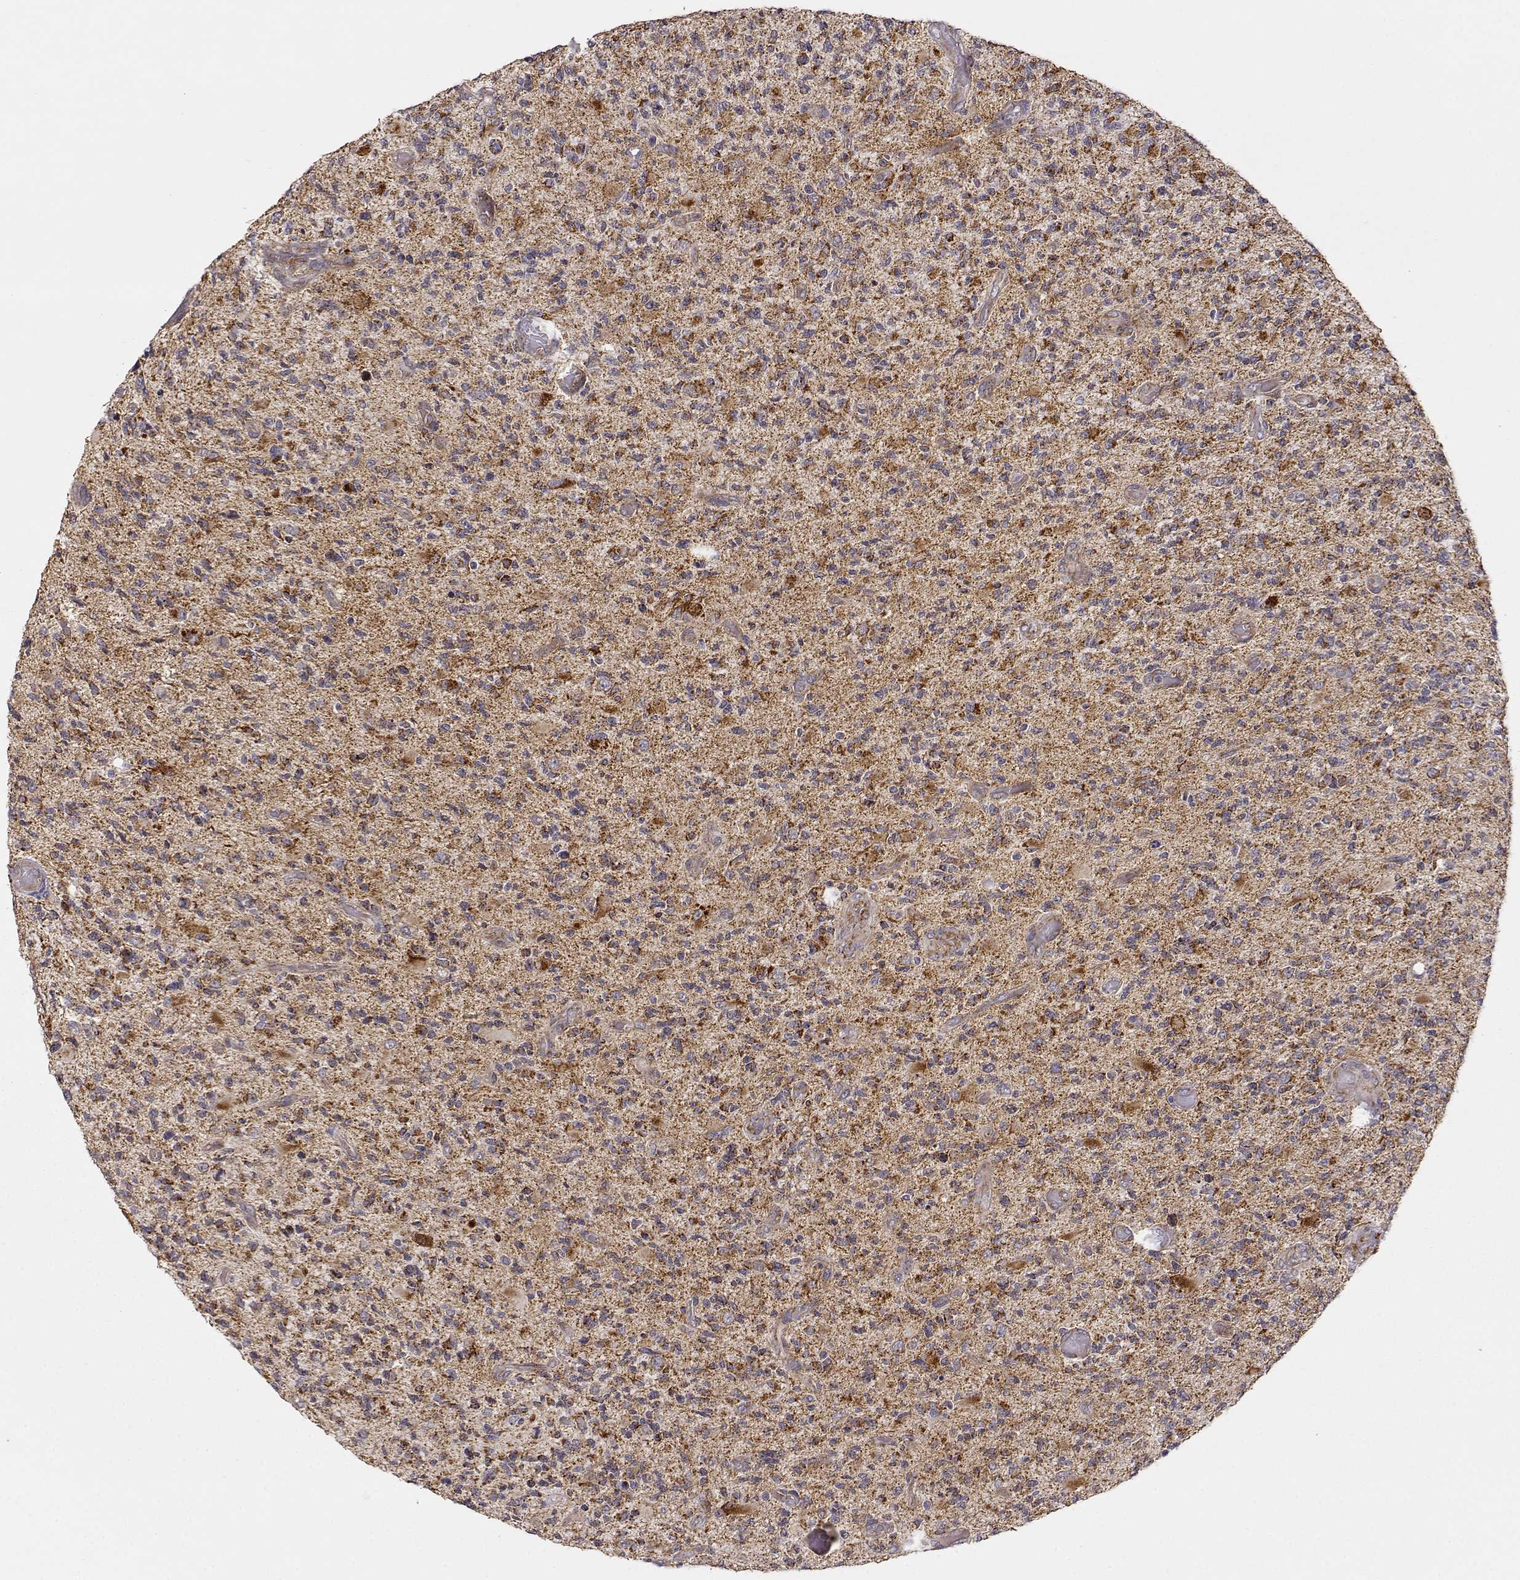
{"staining": {"intensity": "moderate", "quantity": ">75%", "location": "cytoplasmic/membranous"}, "tissue": "glioma", "cell_type": "Tumor cells", "image_type": "cancer", "snomed": [{"axis": "morphology", "description": "Glioma, malignant, High grade"}, {"axis": "topography", "description": "Brain"}], "caption": "IHC (DAB) staining of human glioma exhibits moderate cytoplasmic/membranous protein staining in approximately >75% of tumor cells.", "gene": "EXOG", "patient": {"sex": "female", "age": 63}}